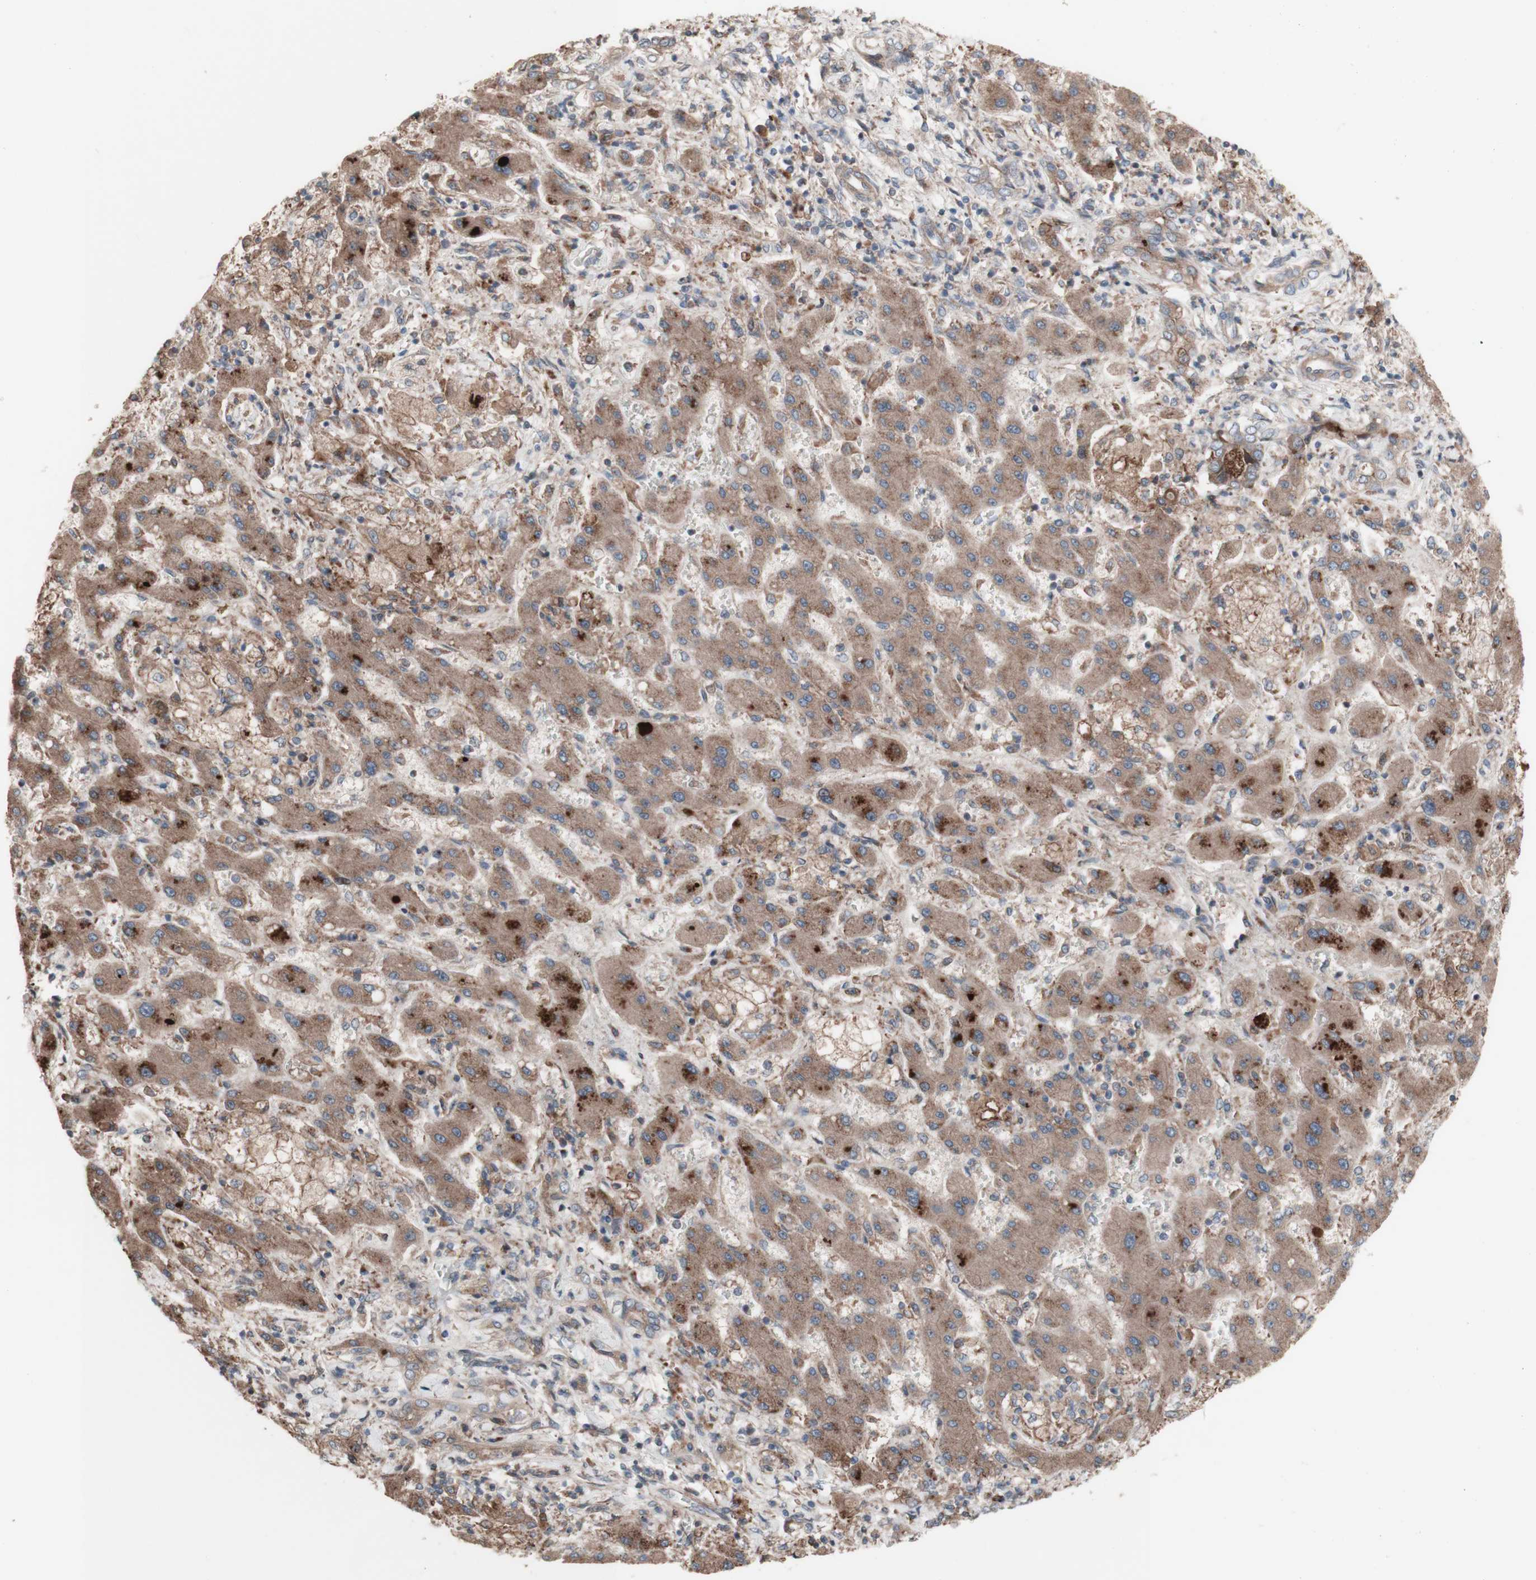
{"staining": {"intensity": "weak", "quantity": ">75%", "location": "cytoplasmic/membranous"}, "tissue": "liver cancer", "cell_type": "Tumor cells", "image_type": "cancer", "snomed": [{"axis": "morphology", "description": "Cholangiocarcinoma"}, {"axis": "topography", "description": "Liver"}], "caption": "Approximately >75% of tumor cells in liver cancer (cholangiocarcinoma) show weak cytoplasmic/membranous protein expression as visualized by brown immunohistochemical staining.", "gene": "COPB1", "patient": {"sex": "male", "age": 50}}